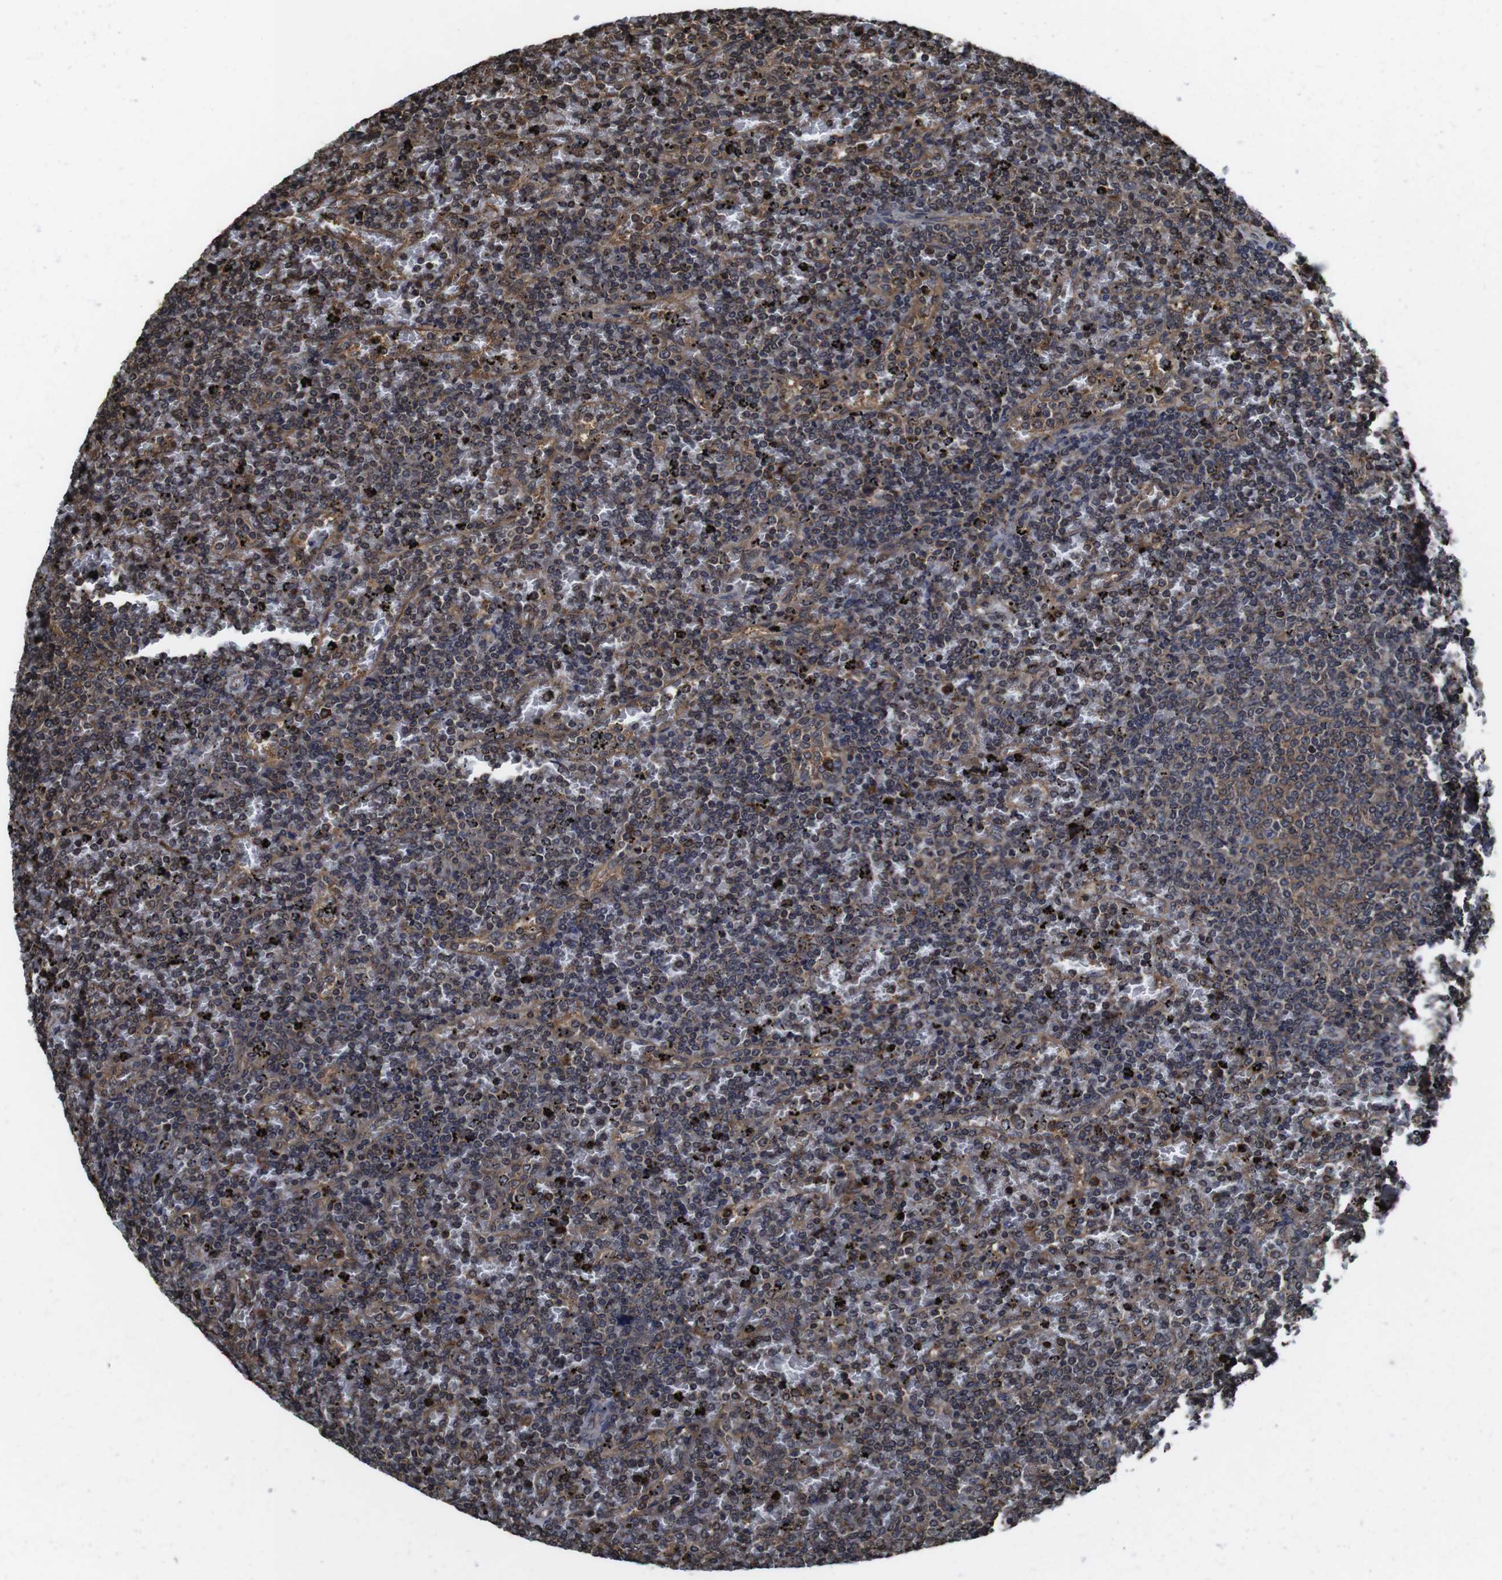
{"staining": {"intensity": "moderate", "quantity": "25%-75%", "location": "cytoplasmic/membranous"}, "tissue": "lymphoma", "cell_type": "Tumor cells", "image_type": "cancer", "snomed": [{"axis": "morphology", "description": "Malignant lymphoma, non-Hodgkin's type, Low grade"}, {"axis": "topography", "description": "Spleen"}], "caption": "Brown immunohistochemical staining in human low-grade malignant lymphoma, non-Hodgkin's type exhibits moderate cytoplasmic/membranous positivity in approximately 25%-75% of tumor cells.", "gene": "CXCL11", "patient": {"sex": "female", "age": 77}}